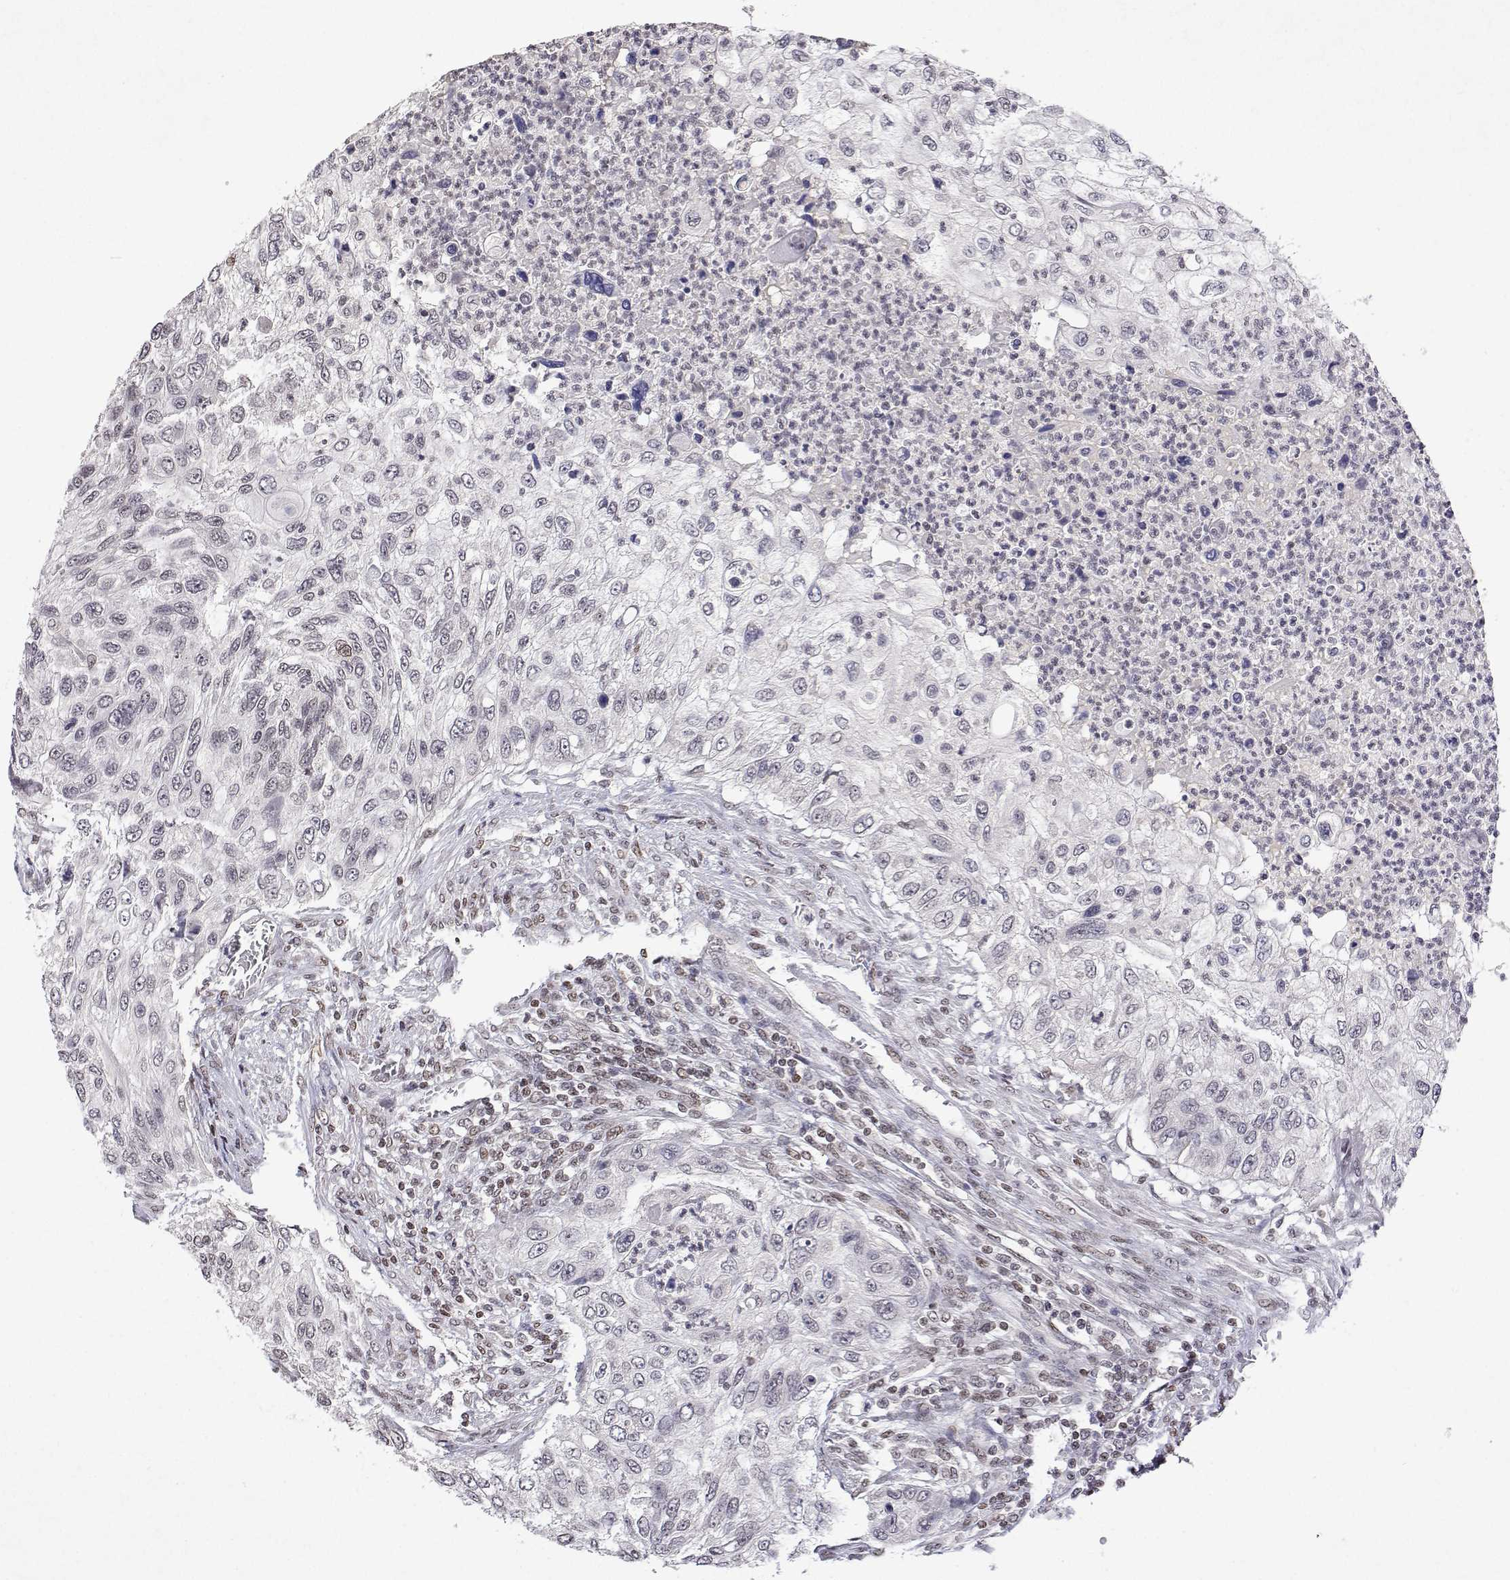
{"staining": {"intensity": "negative", "quantity": "none", "location": "none"}, "tissue": "urothelial cancer", "cell_type": "Tumor cells", "image_type": "cancer", "snomed": [{"axis": "morphology", "description": "Urothelial carcinoma, High grade"}, {"axis": "topography", "description": "Urinary bladder"}], "caption": "There is no significant staining in tumor cells of high-grade urothelial carcinoma.", "gene": "XPC", "patient": {"sex": "female", "age": 60}}